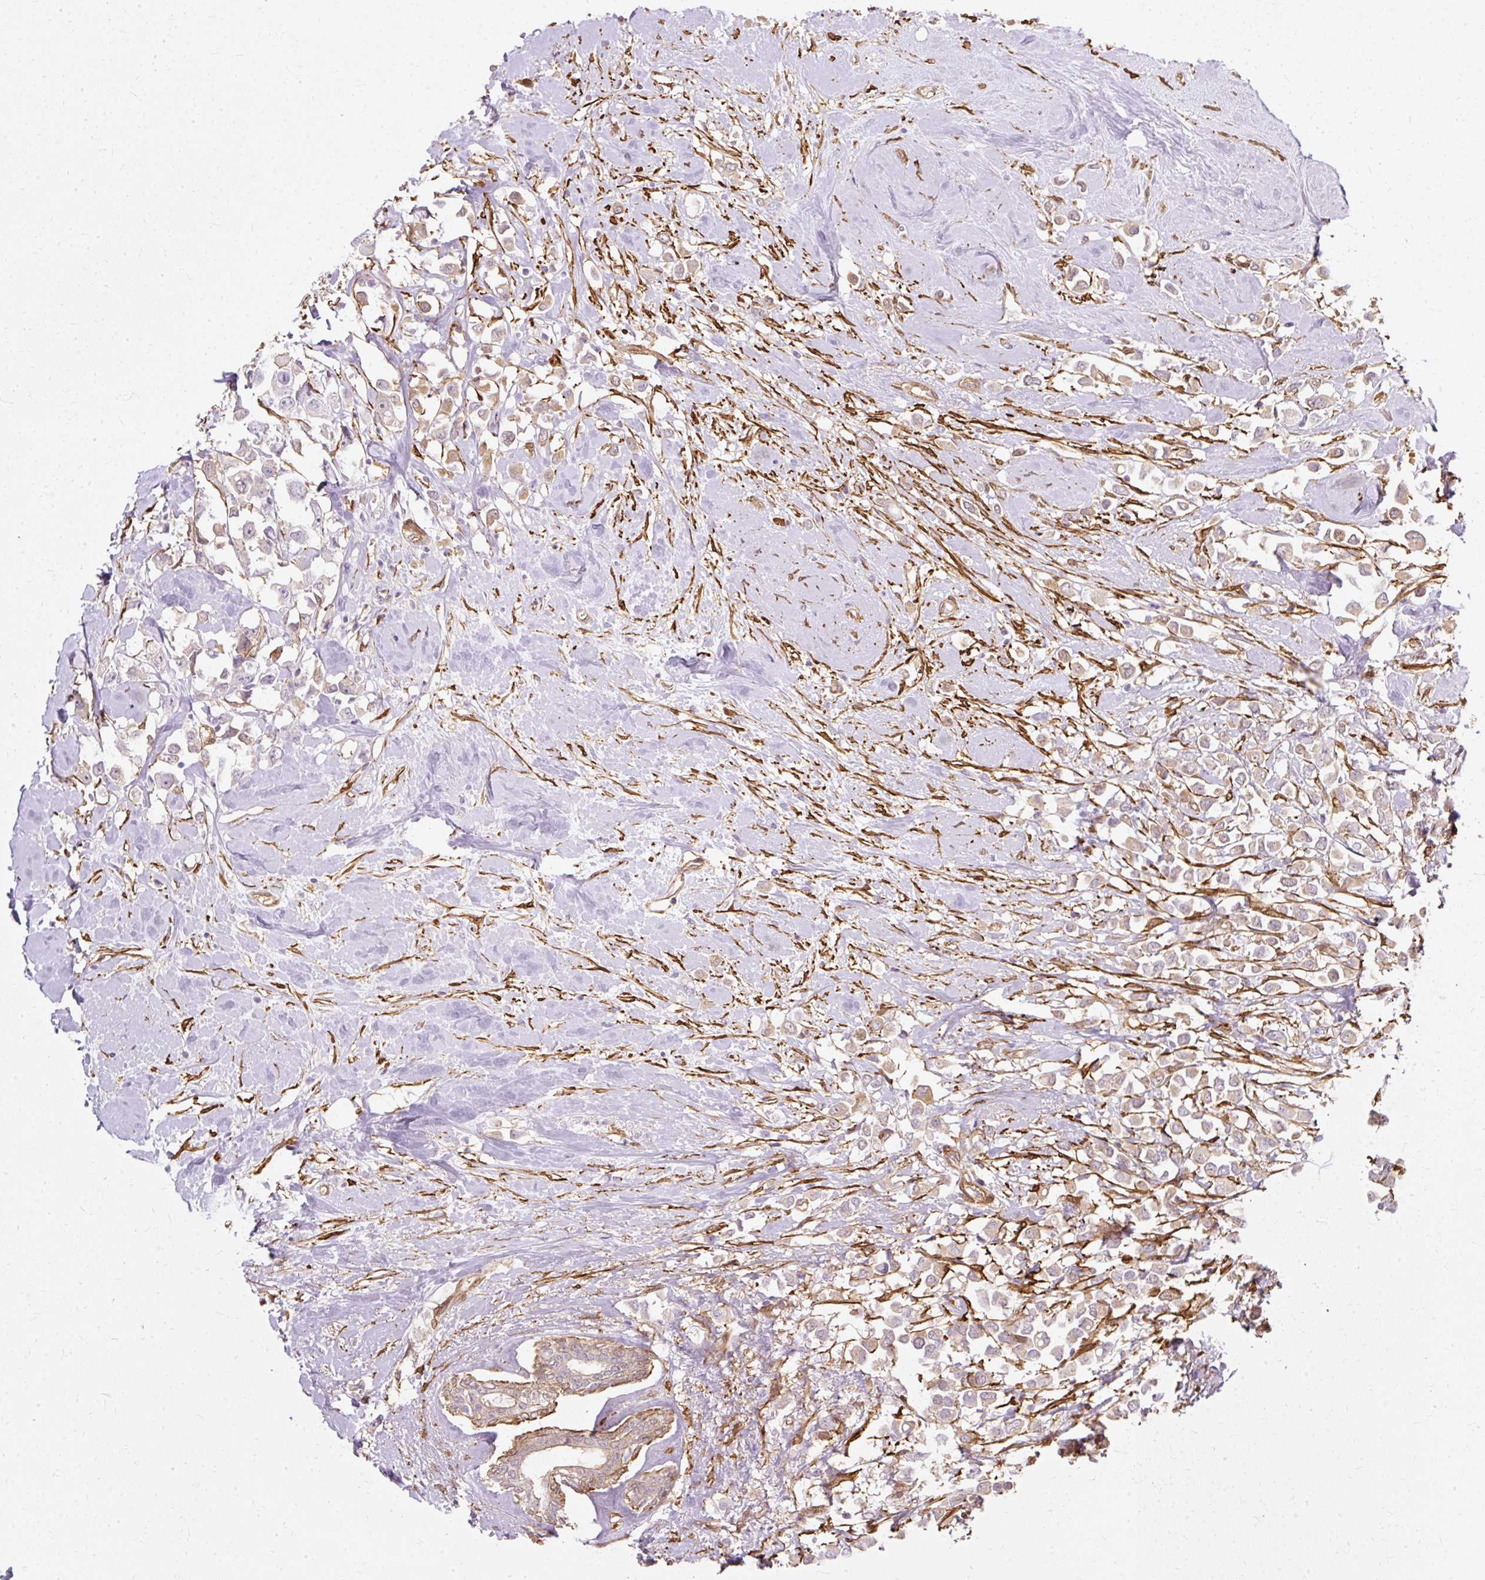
{"staining": {"intensity": "moderate", "quantity": ">75%", "location": "cytoplasmic/membranous"}, "tissue": "breast cancer", "cell_type": "Tumor cells", "image_type": "cancer", "snomed": [{"axis": "morphology", "description": "Duct carcinoma"}, {"axis": "topography", "description": "Breast"}], "caption": "Breast invasive ductal carcinoma was stained to show a protein in brown. There is medium levels of moderate cytoplasmic/membranous expression in about >75% of tumor cells. The protein is stained brown, and the nuclei are stained in blue (DAB IHC with brightfield microscopy, high magnification).", "gene": "CNN3", "patient": {"sex": "female", "age": 61}}